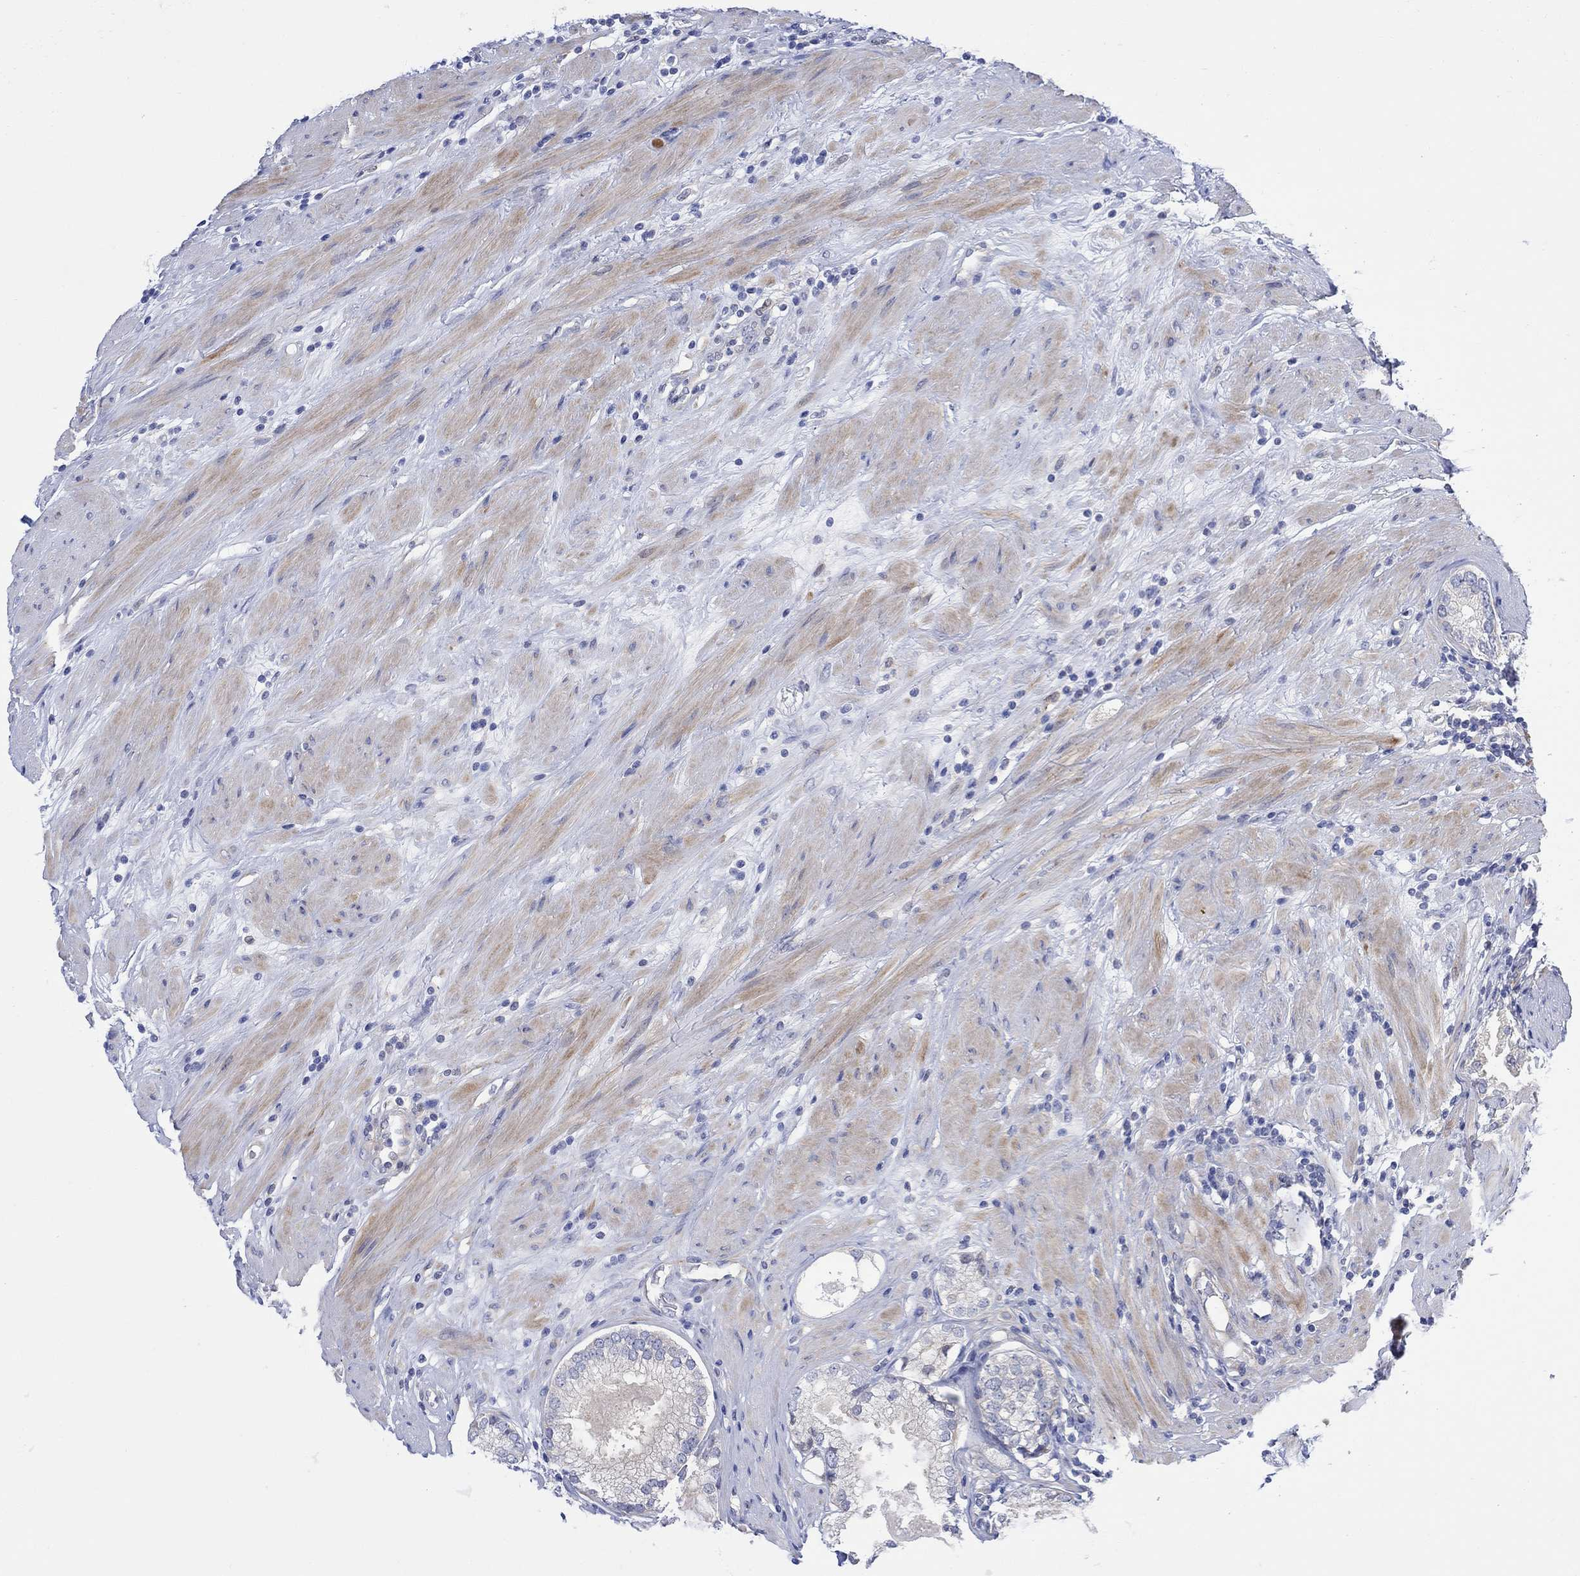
{"staining": {"intensity": "negative", "quantity": "none", "location": "none"}, "tissue": "prostate cancer", "cell_type": "Tumor cells", "image_type": "cancer", "snomed": [{"axis": "morphology", "description": "Adenocarcinoma, High grade"}, {"axis": "topography", "description": "Prostate and seminal vesicle, NOS"}], "caption": "Immunohistochemistry image of human high-grade adenocarcinoma (prostate) stained for a protein (brown), which reveals no positivity in tumor cells. (DAB (3,3'-diaminobenzidine) IHC with hematoxylin counter stain).", "gene": "TLDC2", "patient": {"sex": "male", "age": 62}}